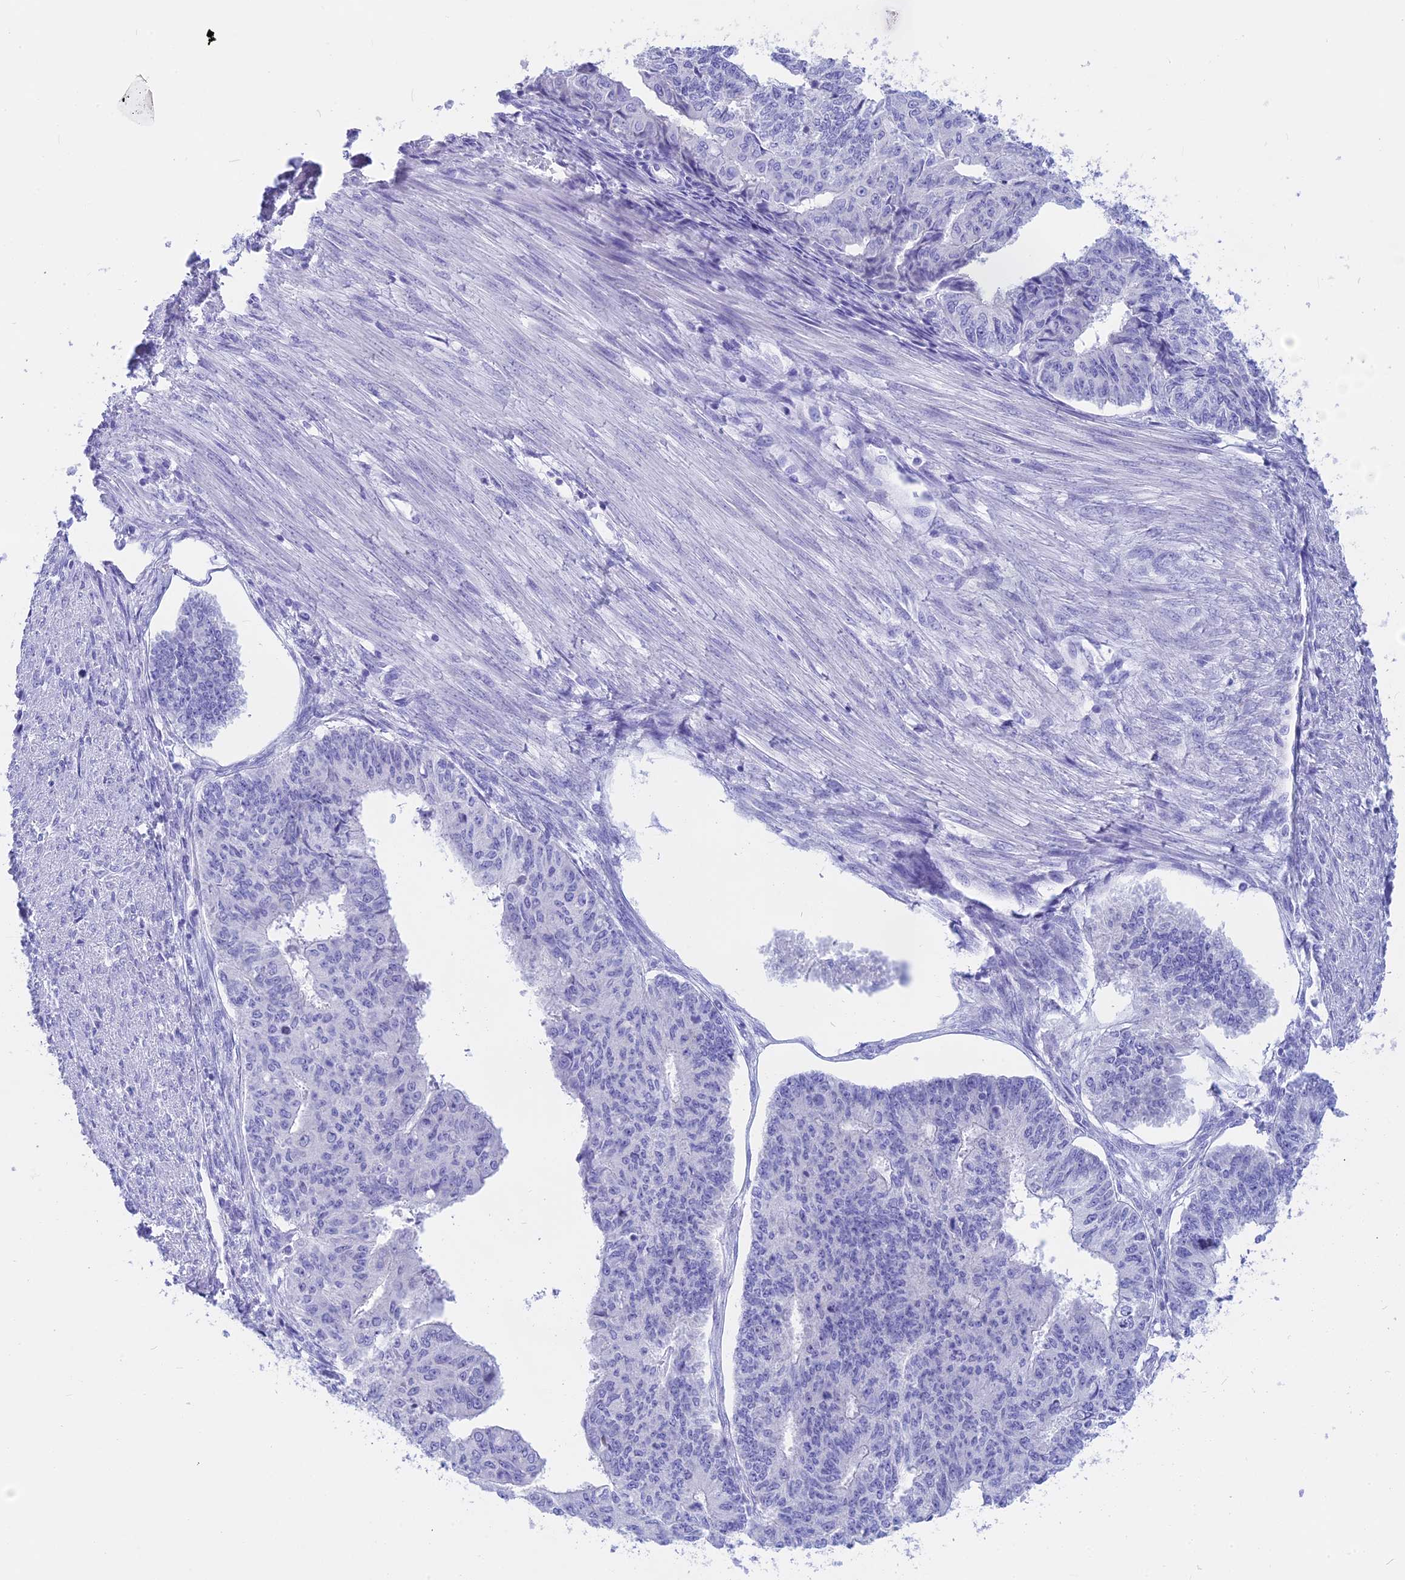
{"staining": {"intensity": "negative", "quantity": "none", "location": "none"}, "tissue": "endometrial cancer", "cell_type": "Tumor cells", "image_type": "cancer", "snomed": [{"axis": "morphology", "description": "Adenocarcinoma, NOS"}, {"axis": "topography", "description": "Endometrium"}], "caption": "High magnification brightfield microscopy of adenocarcinoma (endometrial) stained with DAB (3,3'-diaminobenzidine) (brown) and counterstained with hematoxylin (blue): tumor cells show no significant staining.", "gene": "ISCA1", "patient": {"sex": "female", "age": 32}}